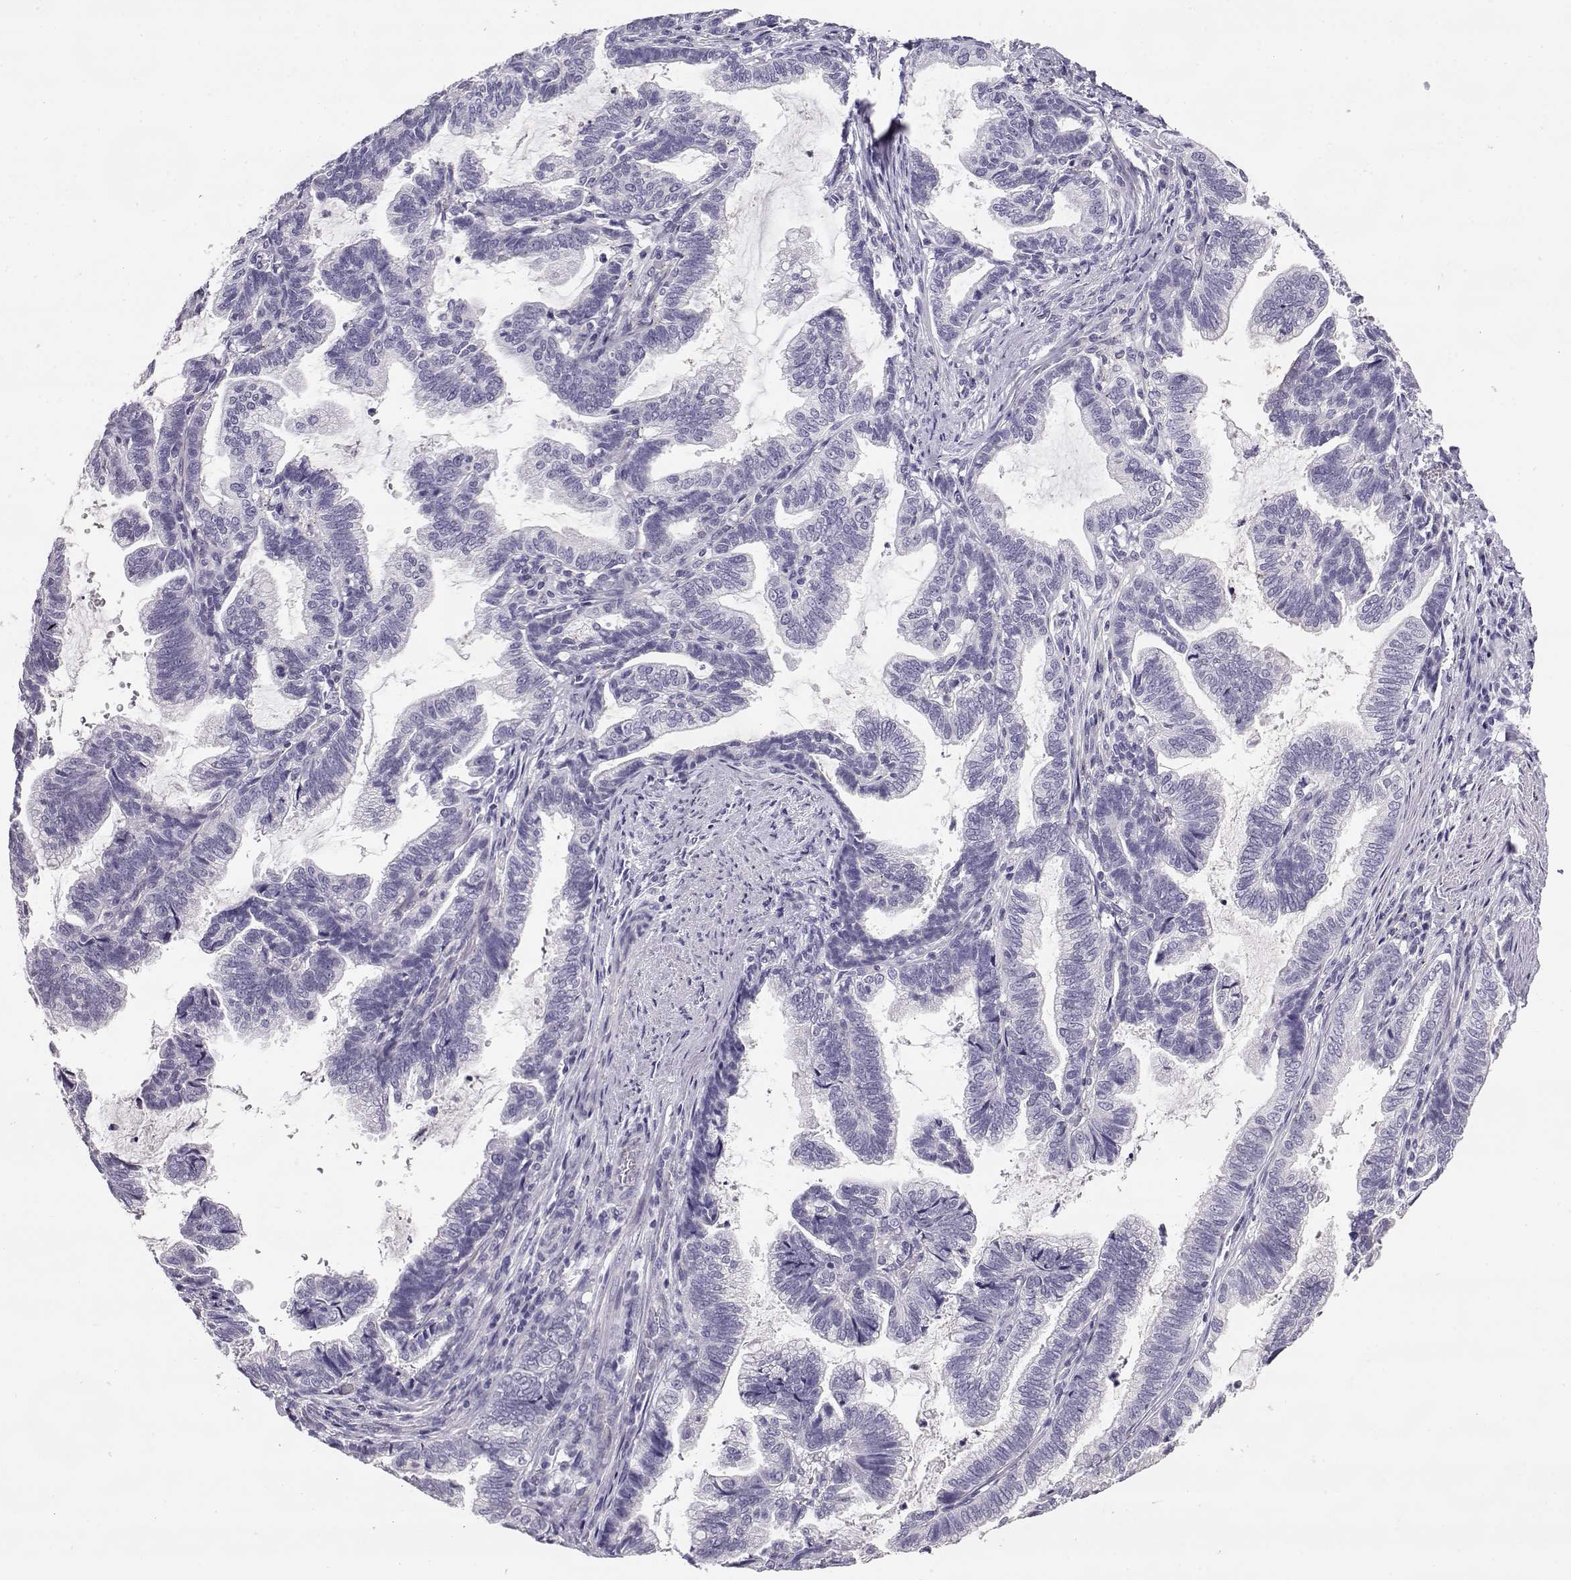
{"staining": {"intensity": "negative", "quantity": "none", "location": "none"}, "tissue": "stomach cancer", "cell_type": "Tumor cells", "image_type": "cancer", "snomed": [{"axis": "morphology", "description": "Adenocarcinoma, NOS"}, {"axis": "topography", "description": "Stomach"}], "caption": "This is an immunohistochemistry (IHC) histopathology image of human stomach adenocarcinoma. There is no staining in tumor cells.", "gene": "ENDOU", "patient": {"sex": "male", "age": 83}}